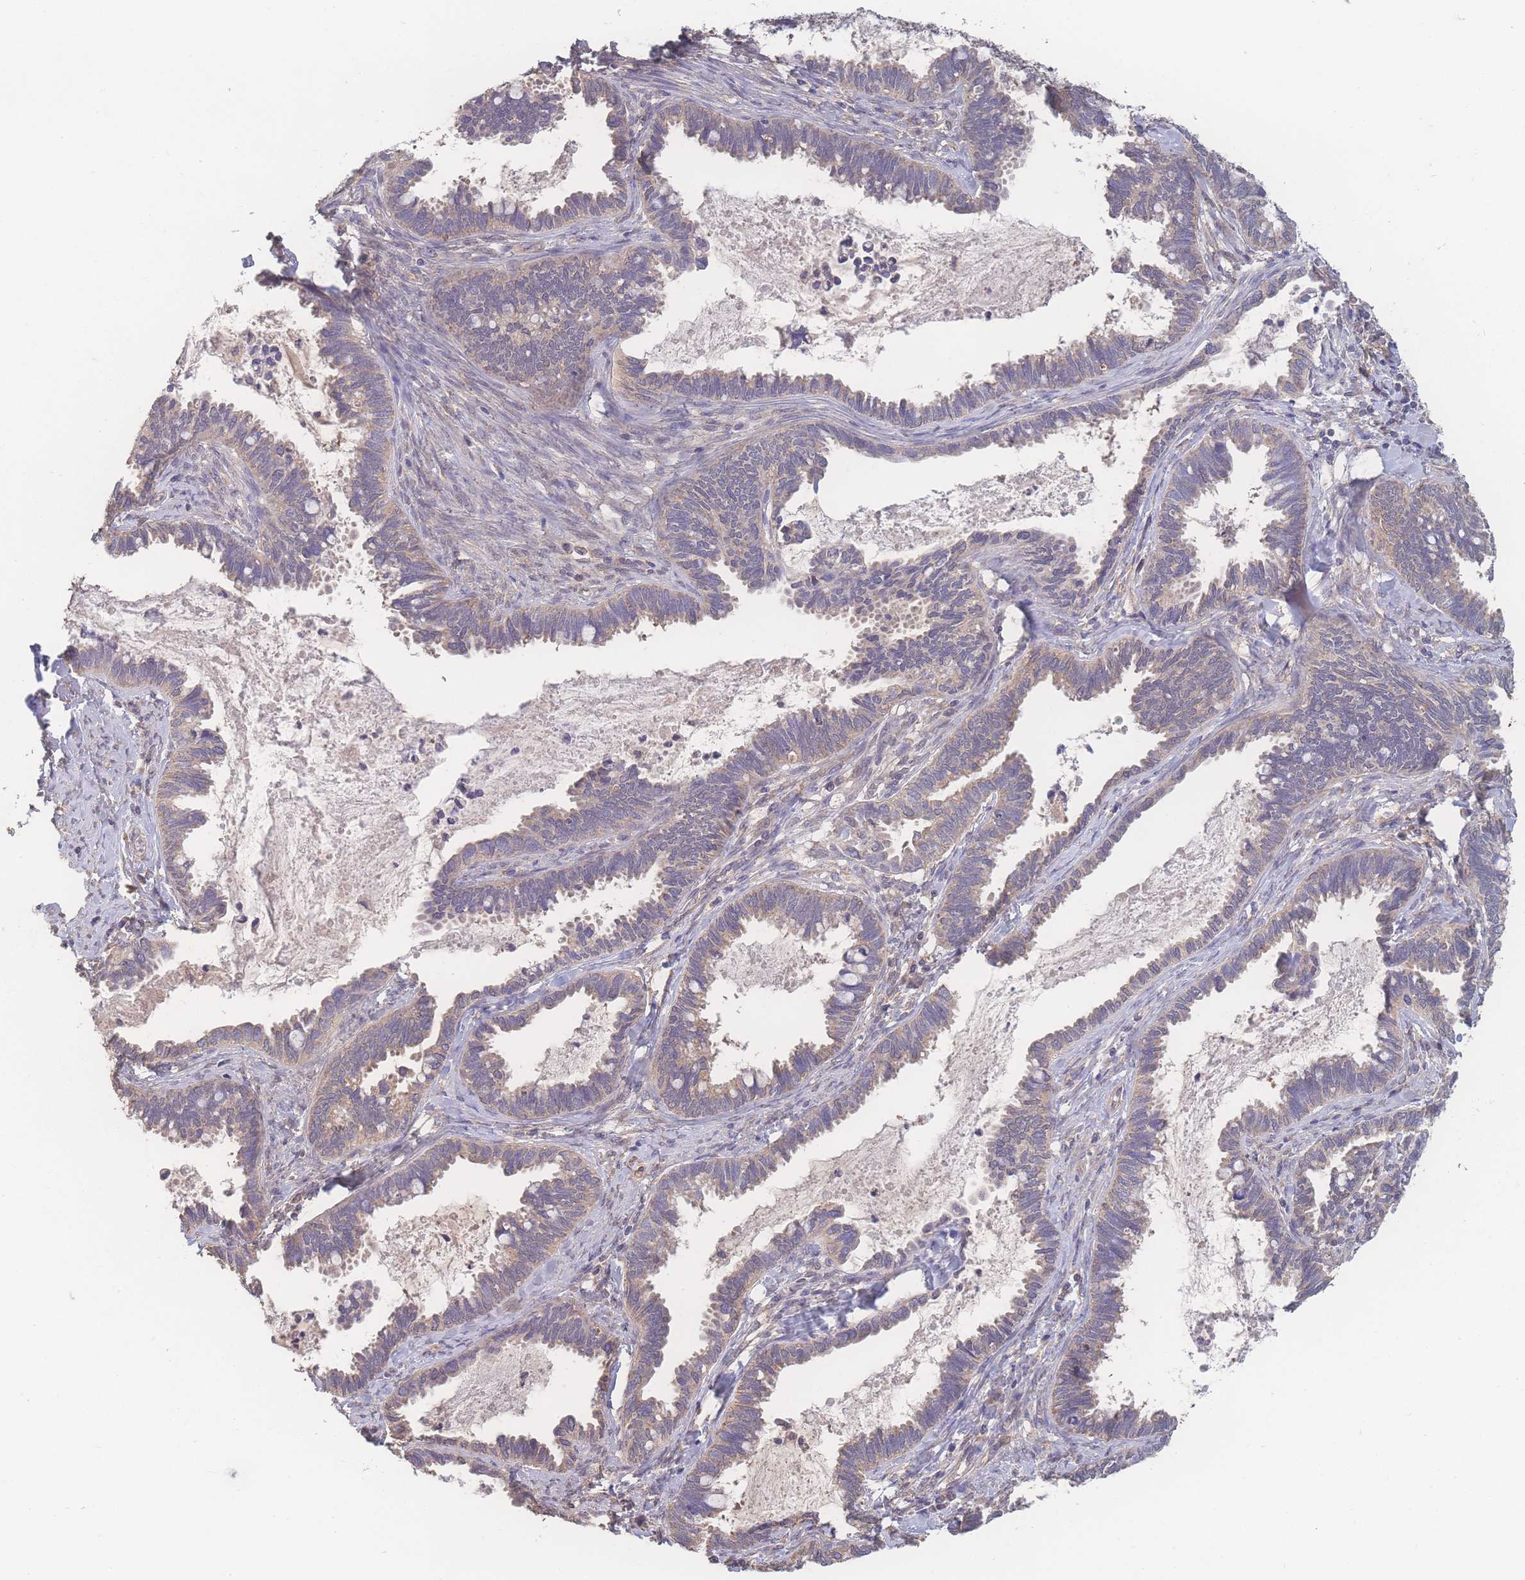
{"staining": {"intensity": "weak", "quantity": ">75%", "location": "cytoplasmic/membranous"}, "tissue": "cervical cancer", "cell_type": "Tumor cells", "image_type": "cancer", "snomed": [{"axis": "morphology", "description": "Adenocarcinoma, NOS"}, {"axis": "topography", "description": "Cervix"}], "caption": "Protein positivity by immunohistochemistry (IHC) demonstrates weak cytoplasmic/membranous positivity in about >75% of tumor cells in cervical cancer (adenocarcinoma).", "gene": "GIPR", "patient": {"sex": "female", "age": 37}}